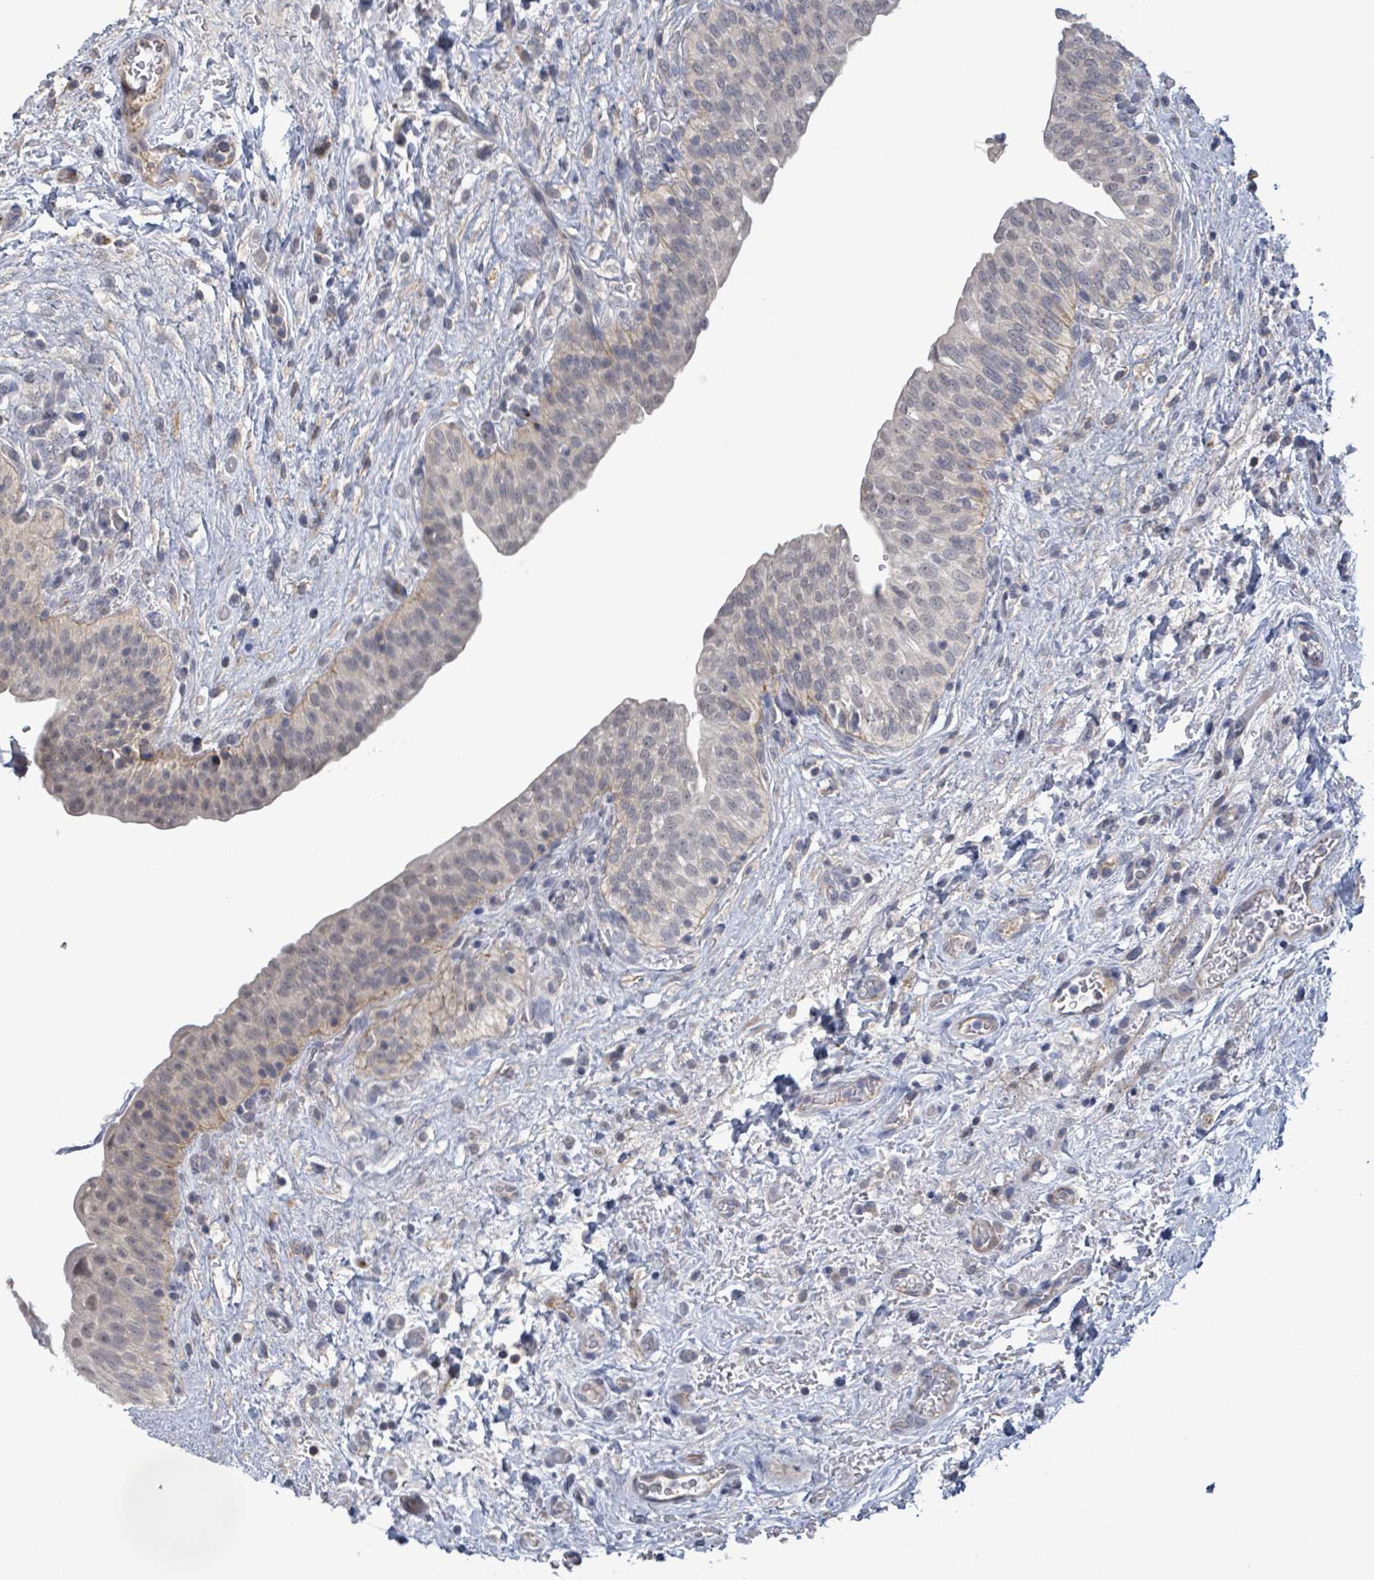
{"staining": {"intensity": "negative", "quantity": "none", "location": "none"}, "tissue": "urinary bladder", "cell_type": "Urothelial cells", "image_type": "normal", "snomed": [{"axis": "morphology", "description": "Normal tissue, NOS"}, {"axis": "topography", "description": "Urinary bladder"}], "caption": "Urinary bladder was stained to show a protein in brown. There is no significant positivity in urothelial cells.", "gene": "AMMECR1", "patient": {"sex": "male", "age": 69}}